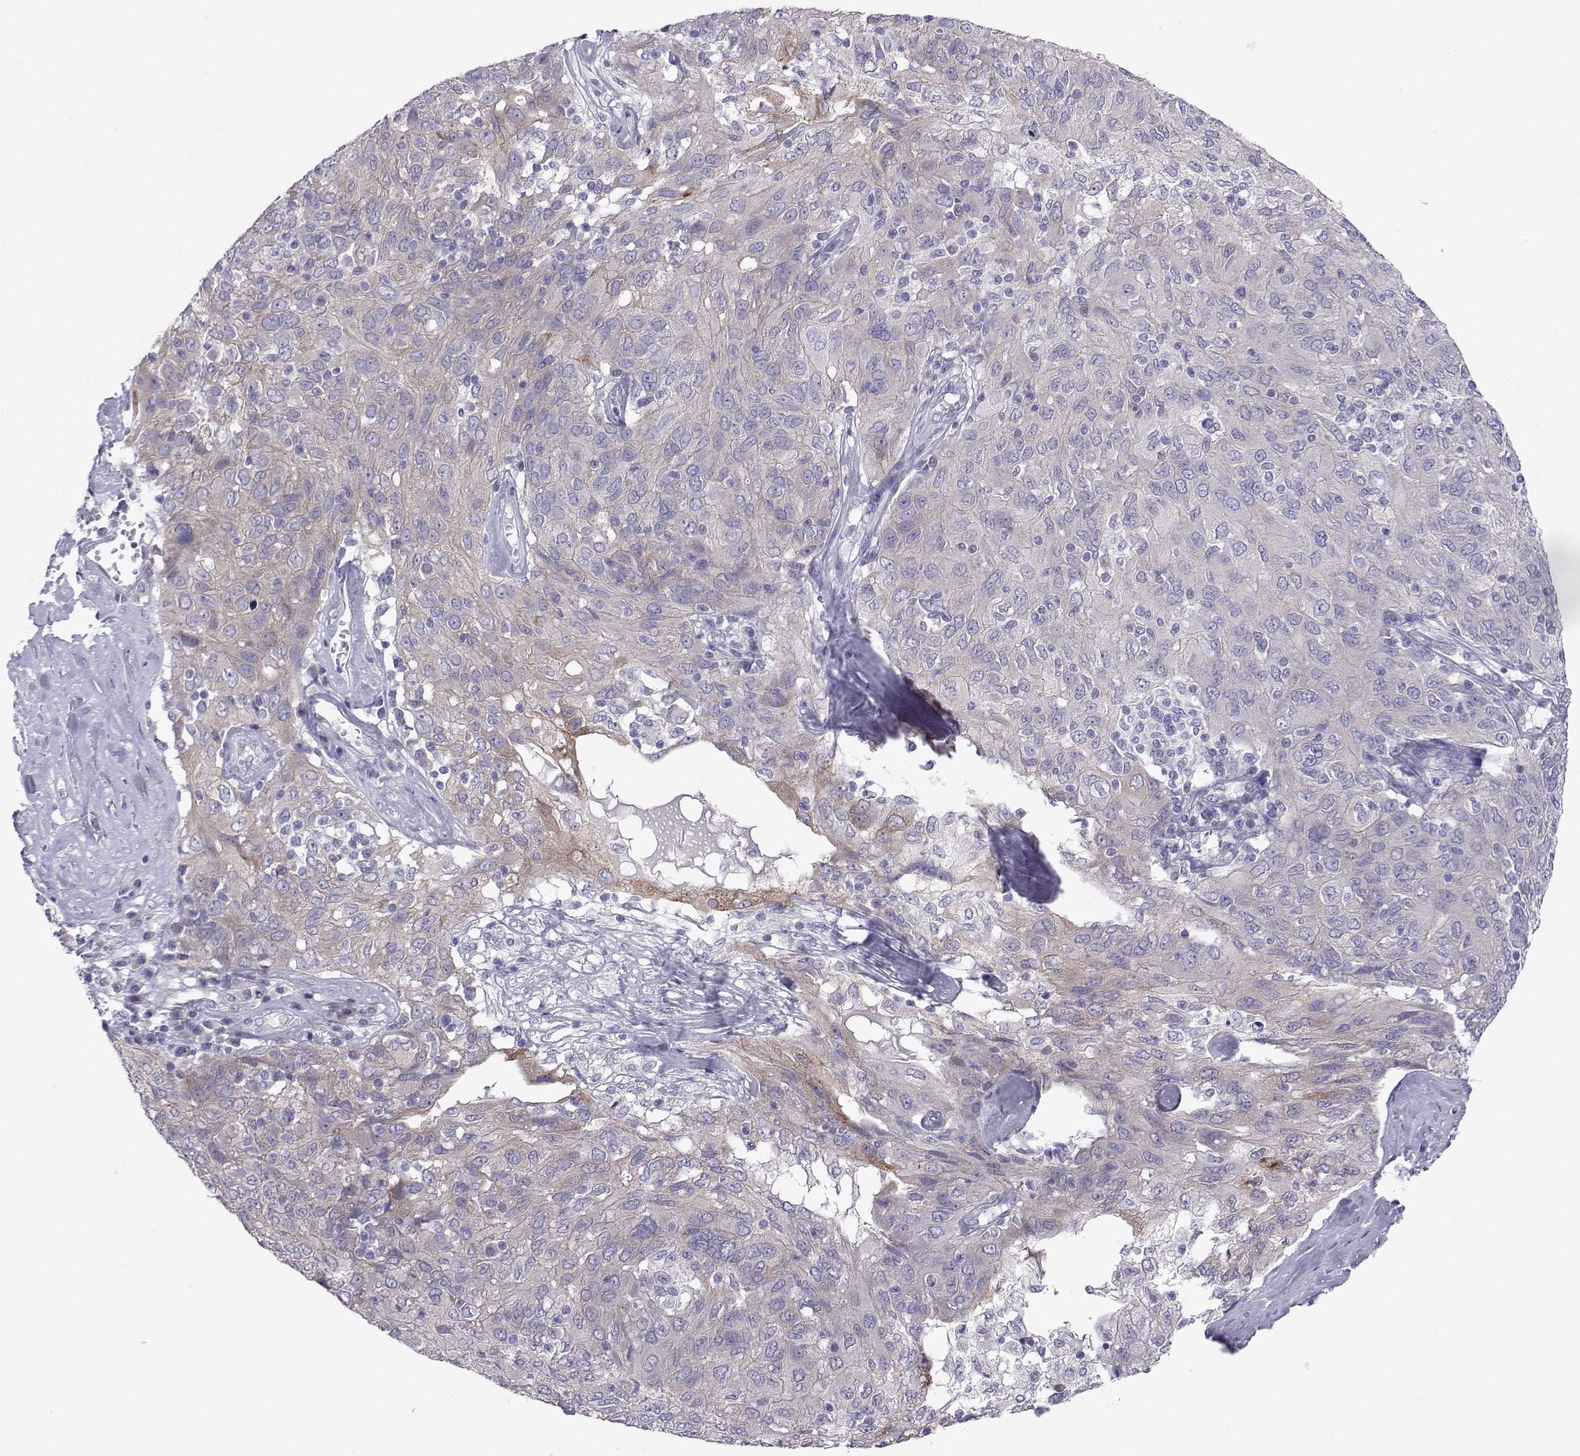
{"staining": {"intensity": "moderate", "quantity": "<25%", "location": "cytoplasmic/membranous"}, "tissue": "ovarian cancer", "cell_type": "Tumor cells", "image_type": "cancer", "snomed": [{"axis": "morphology", "description": "Carcinoma, endometroid"}, {"axis": "topography", "description": "Ovary"}], "caption": "This micrograph shows ovarian cancer stained with immunohistochemistry (IHC) to label a protein in brown. The cytoplasmic/membranous of tumor cells show moderate positivity for the protein. Nuclei are counter-stained blue.", "gene": "COL22A1", "patient": {"sex": "female", "age": 50}}